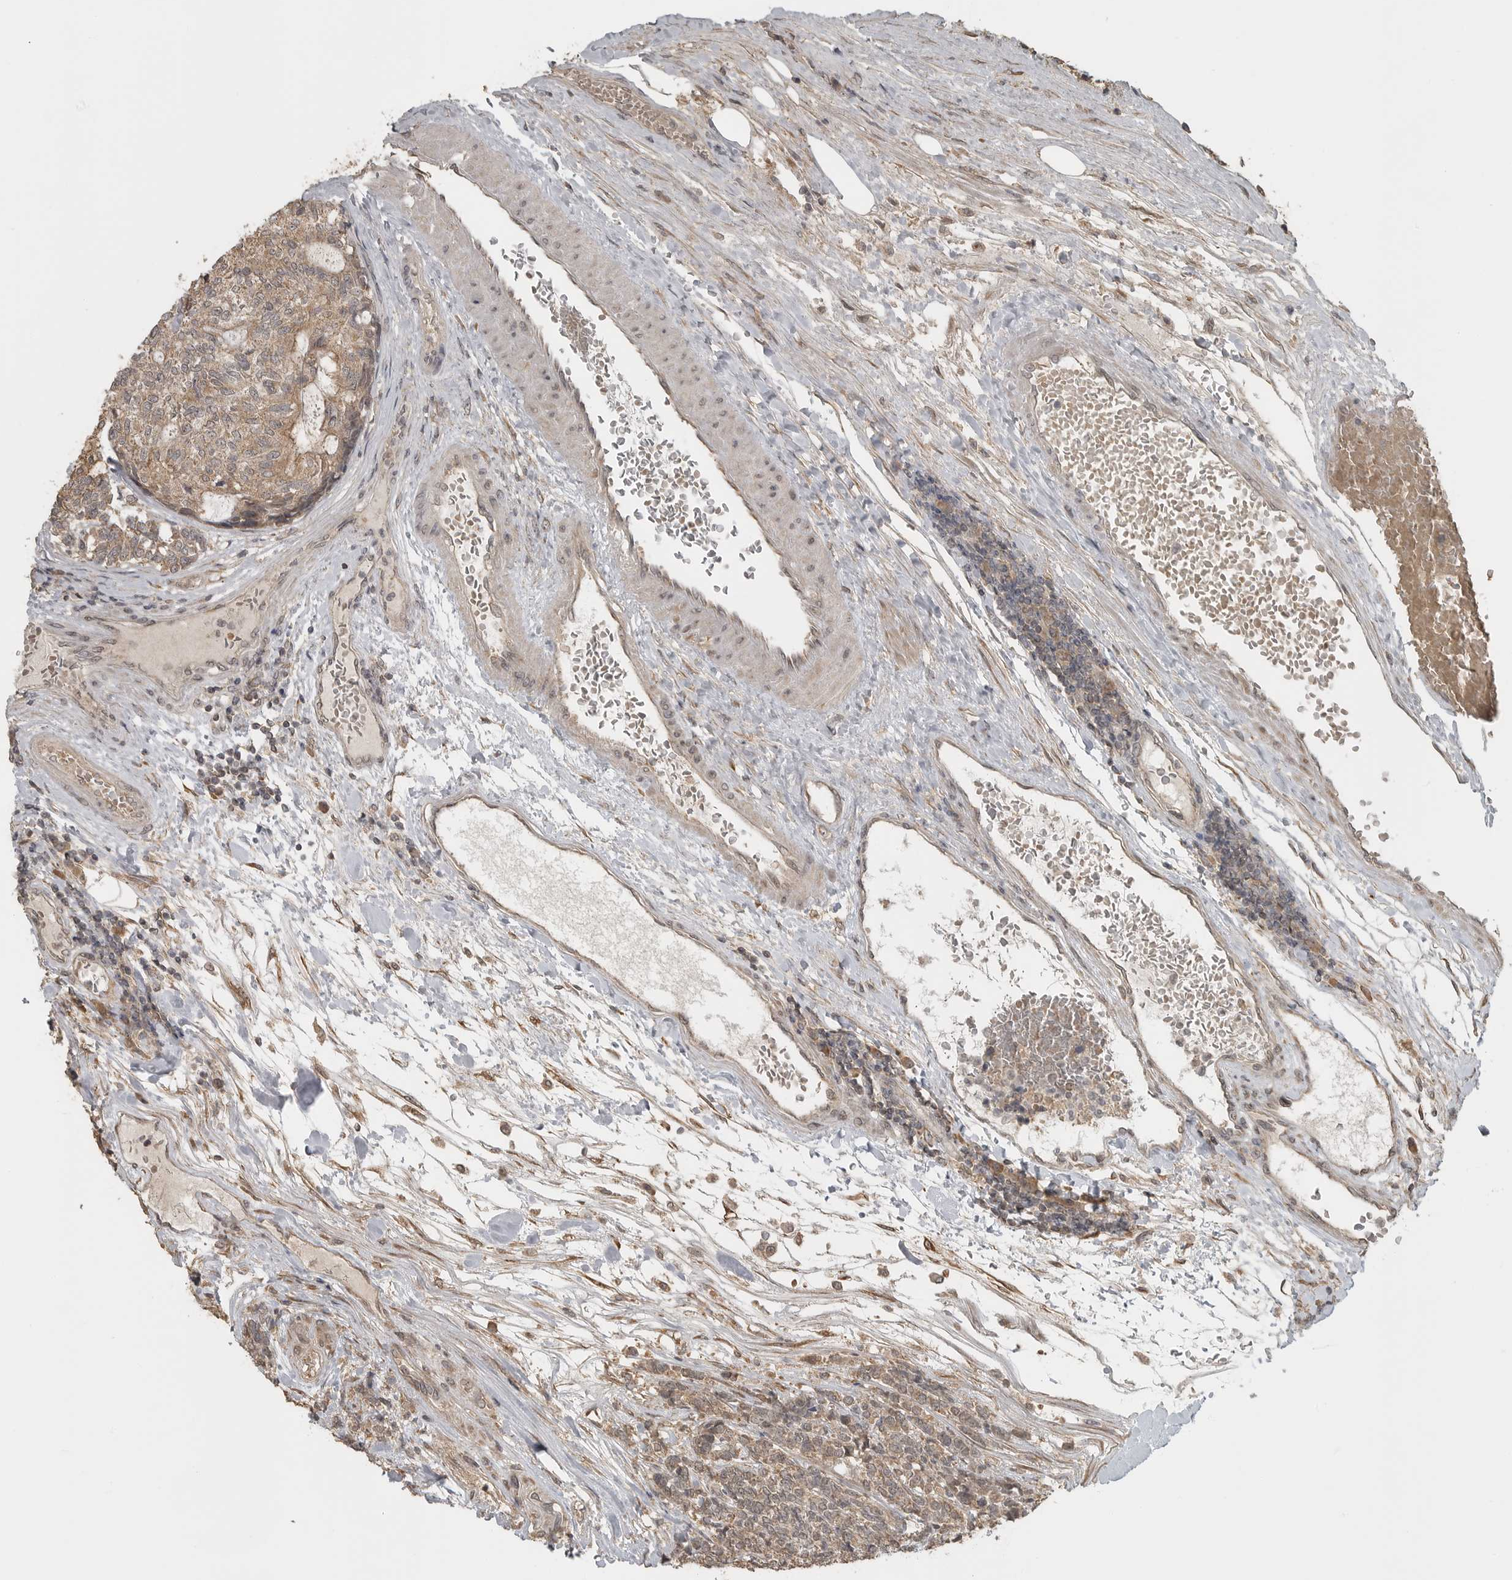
{"staining": {"intensity": "moderate", "quantity": ">75%", "location": "cytoplasmic/membranous"}, "tissue": "carcinoid", "cell_type": "Tumor cells", "image_type": "cancer", "snomed": [{"axis": "morphology", "description": "Carcinoid, malignant, NOS"}, {"axis": "topography", "description": "Pancreas"}], "caption": "Protein analysis of carcinoid (malignant) tissue displays moderate cytoplasmic/membranous staining in about >75% of tumor cells.", "gene": "LLGL1", "patient": {"sex": "female", "age": 54}}